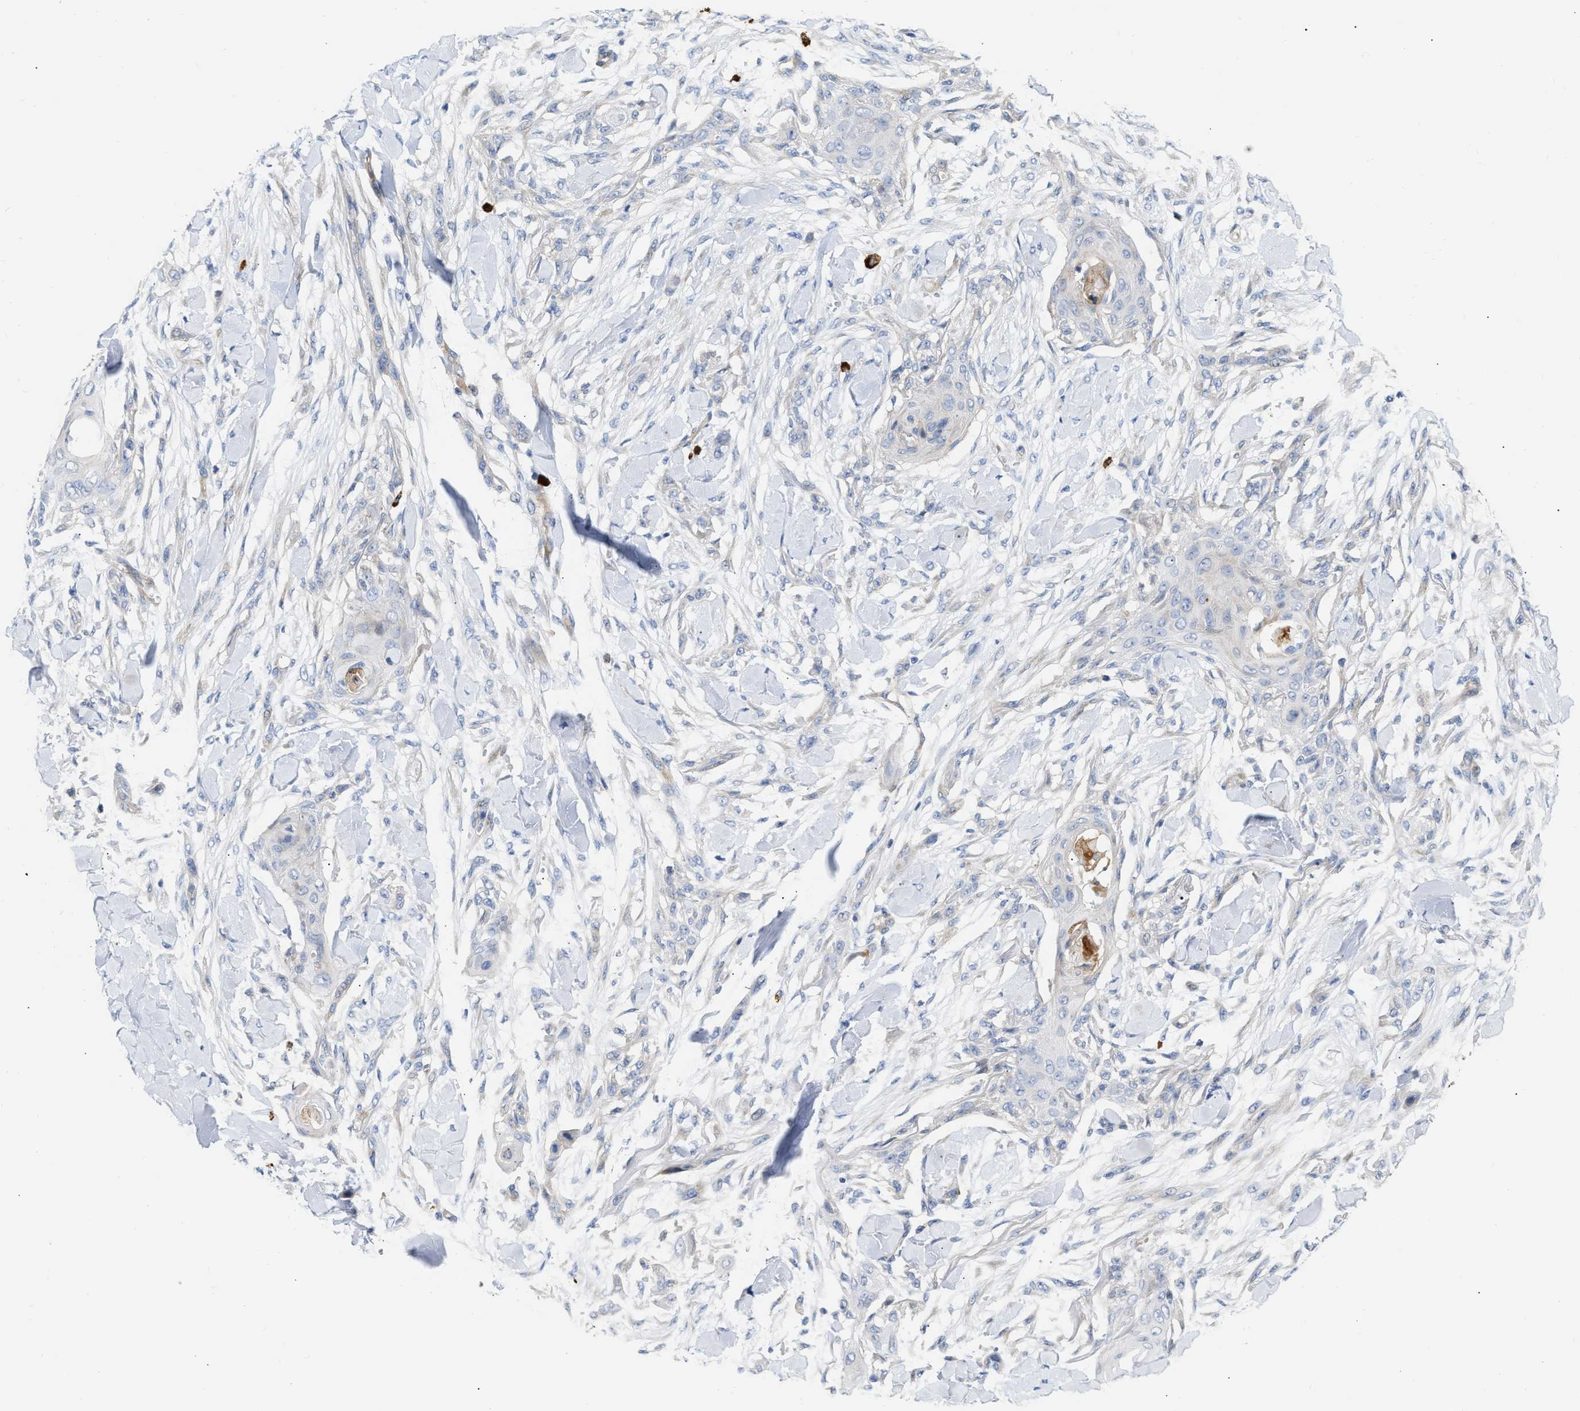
{"staining": {"intensity": "negative", "quantity": "none", "location": "none"}, "tissue": "skin cancer", "cell_type": "Tumor cells", "image_type": "cancer", "snomed": [{"axis": "morphology", "description": "Squamous cell carcinoma, NOS"}, {"axis": "topography", "description": "Skin"}], "caption": "Image shows no protein staining in tumor cells of skin squamous cell carcinoma tissue.", "gene": "FHL1", "patient": {"sex": "female", "age": 59}}